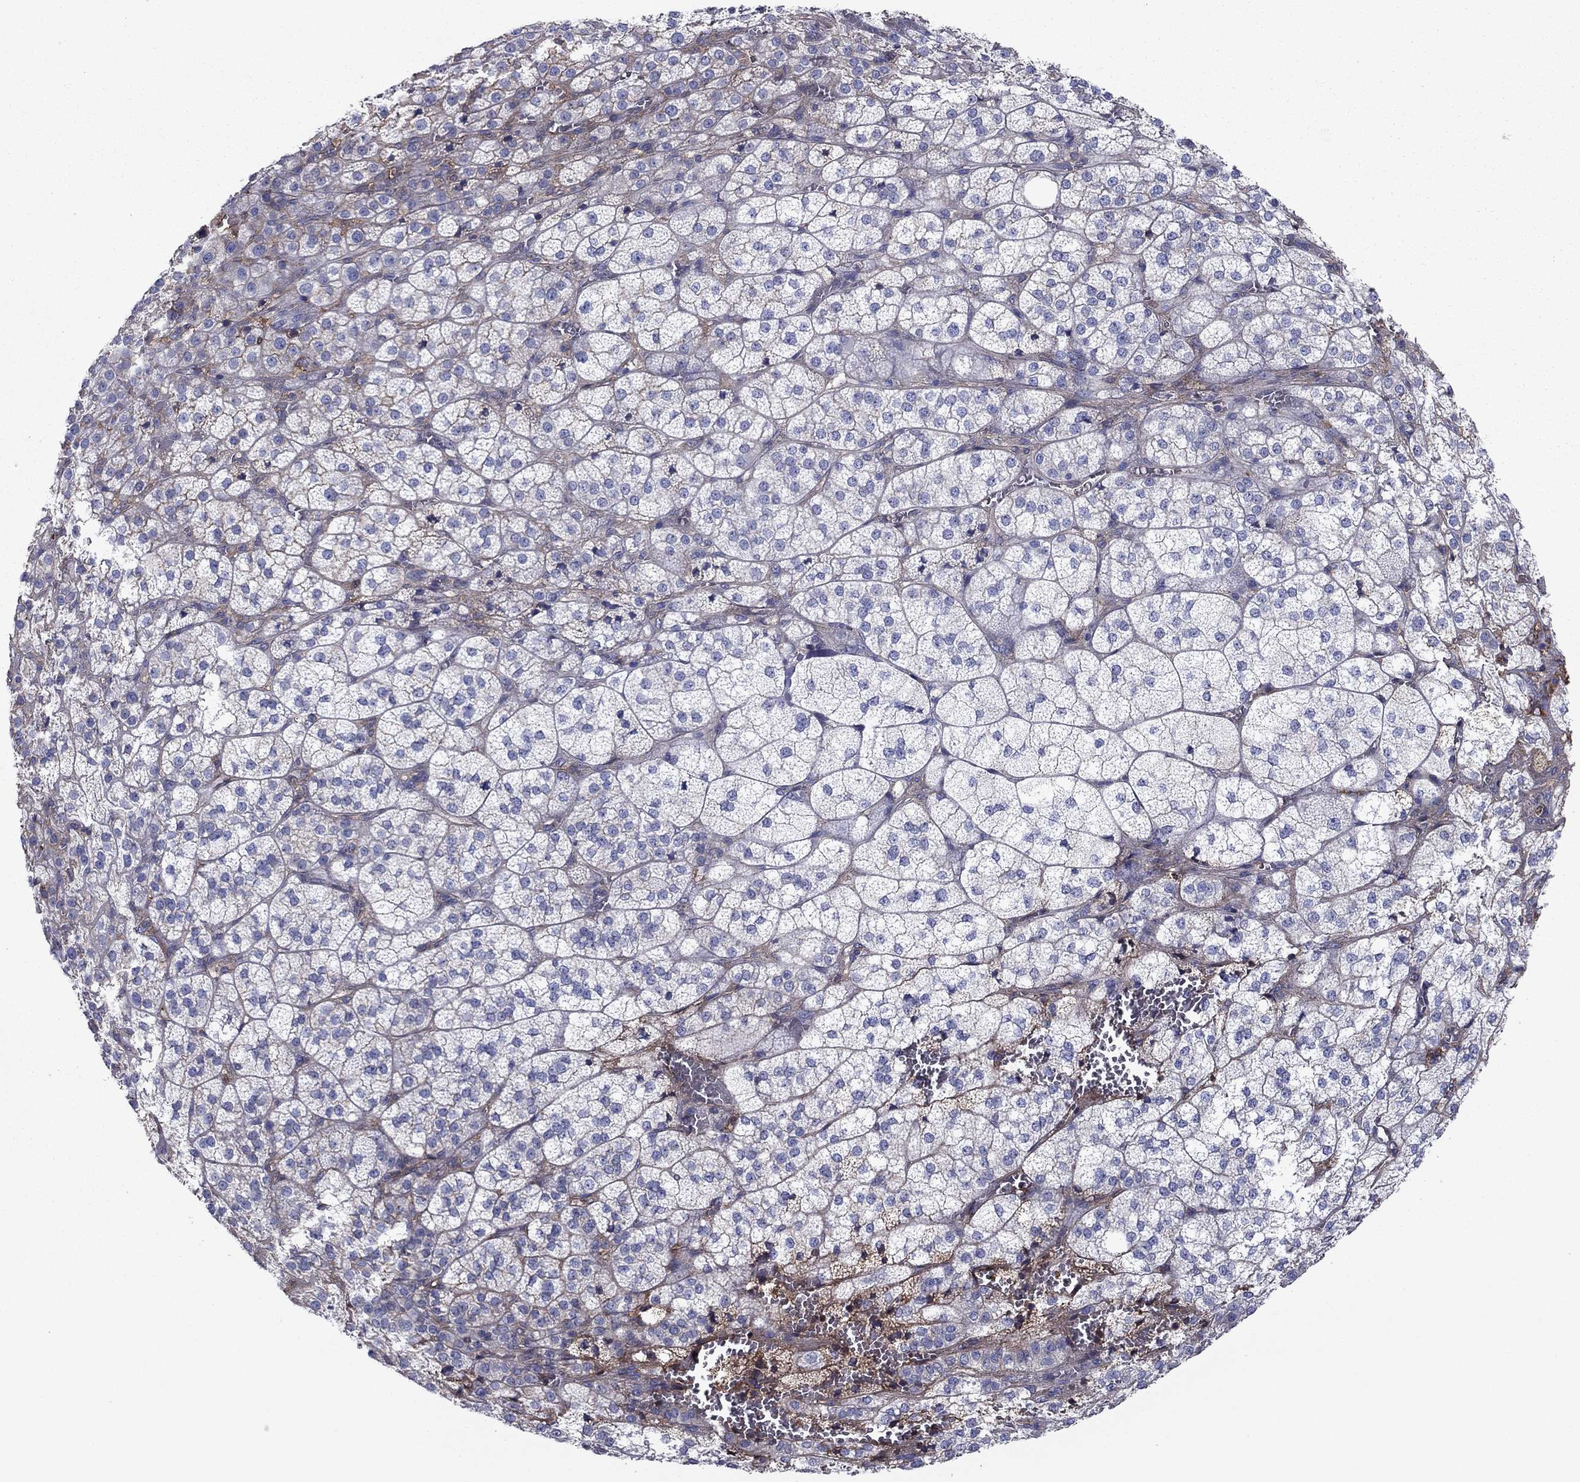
{"staining": {"intensity": "weak", "quantity": "<25%", "location": "cytoplasmic/membranous"}, "tissue": "adrenal gland", "cell_type": "Glandular cells", "image_type": "normal", "snomed": [{"axis": "morphology", "description": "Normal tissue, NOS"}, {"axis": "topography", "description": "Adrenal gland"}], "caption": "IHC histopathology image of benign adrenal gland: adrenal gland stained with DAB (3,3'-diaminobenzidine) displays no significant protein staining in glandular cells.", "gene": "HPX", "patient": {"sex": "female", "age": 60}}